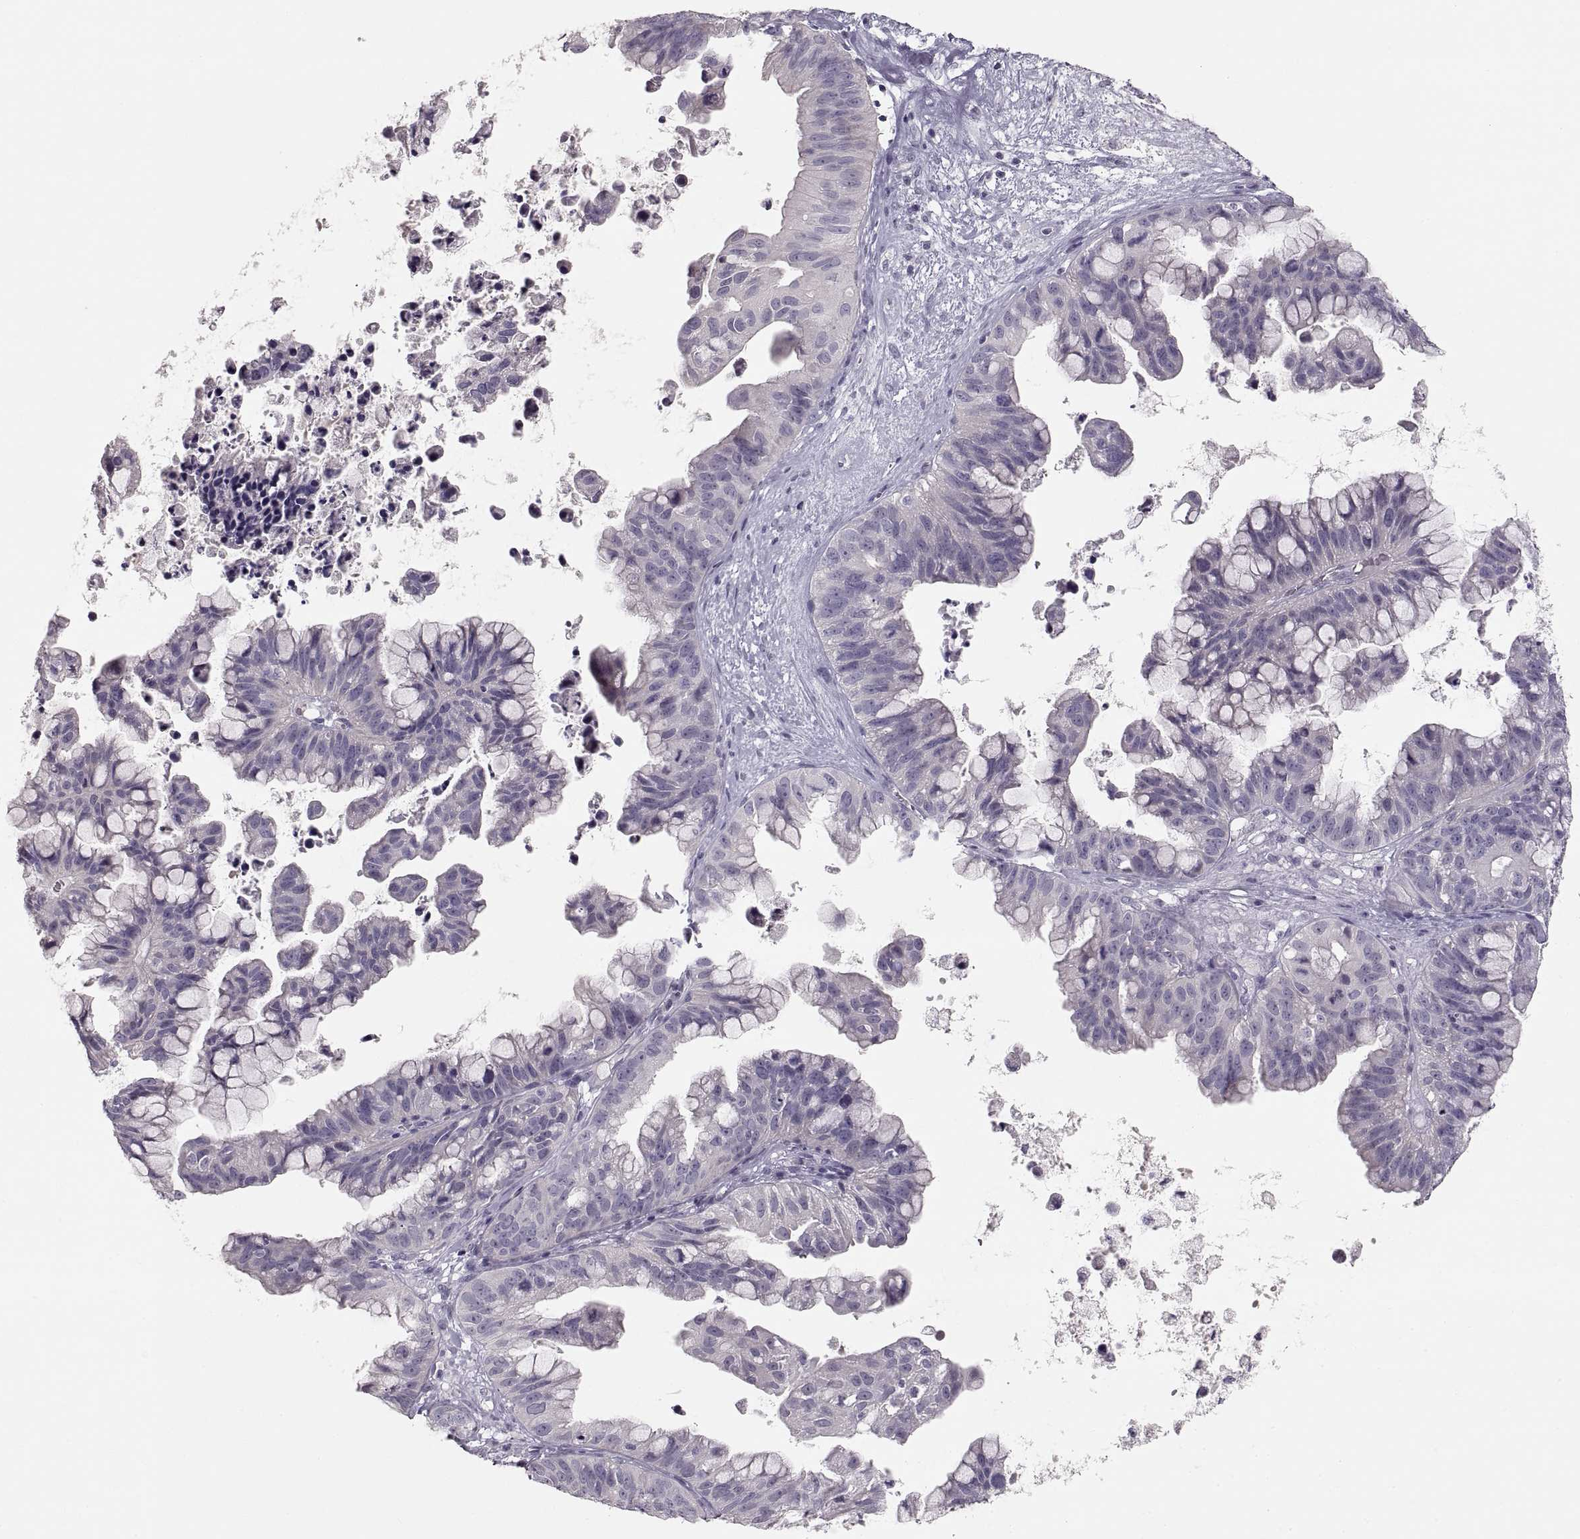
{"staining": {"intensity": "negative", "quantity": "none", "location": "none"}, "tissue": "ovarian cancer", "cell_type": "Tumor cells", "image_type": "cancer", "snomed": [{"axis": "morphology", "description": "Cystadenocarcinoma, mucinous, NOS"}, {"axis": "topography", "description": "Ovary"}], "caption": "This is an immunohistochemistry (IHC) histopathology image of human ovarian cancer (mucinous cystadenocarcinoma). There is no positivity in tumor cells.", "gene": "PCSK2", "patient": {"sex": "female", "age": 76}}